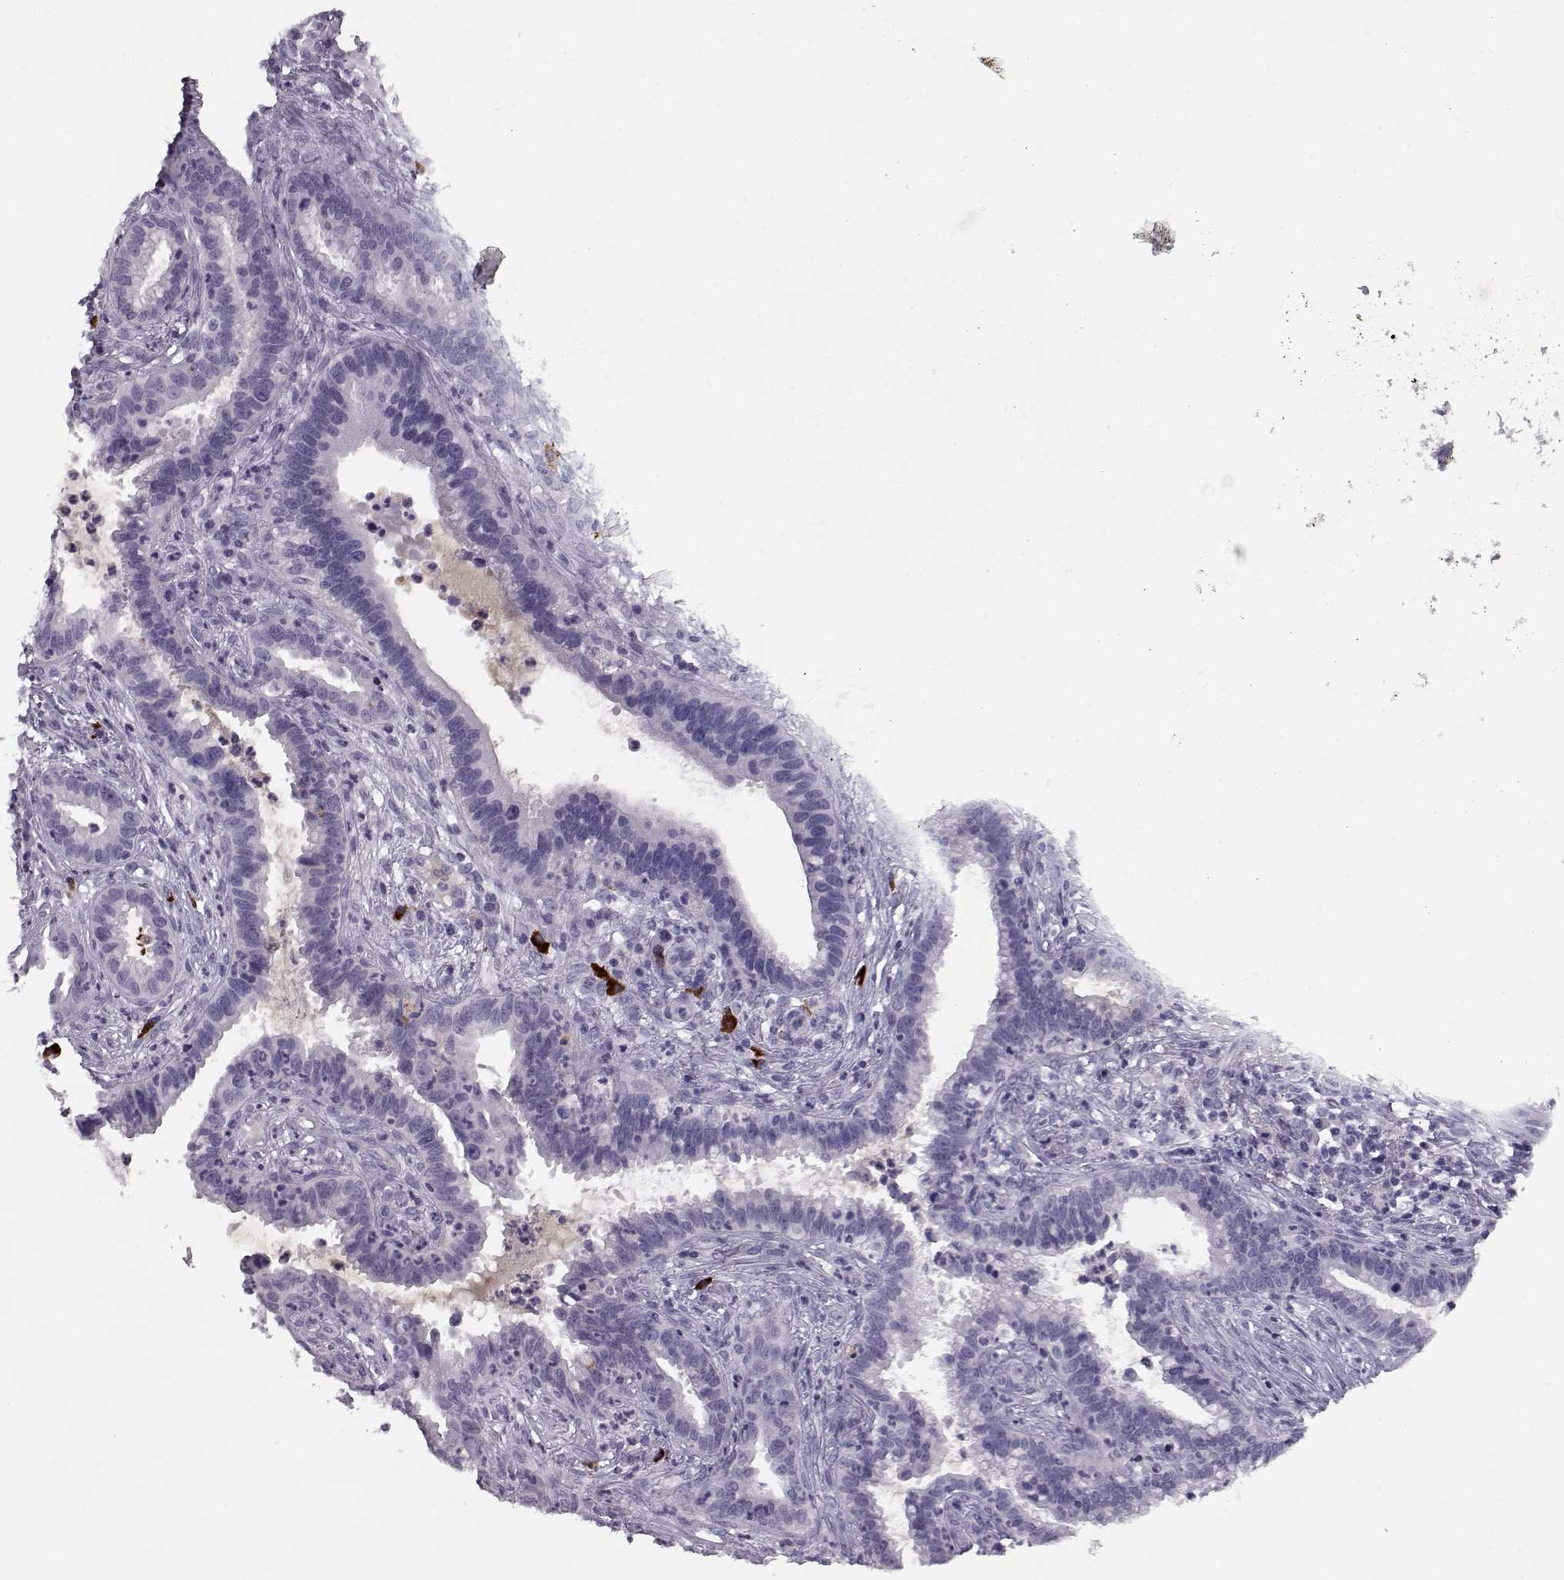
{"staining": {"intensity": "negative", "quantity": "none", "location": "none"}, "tissue": "cervical cancer", "cell_type": "Tumor cells", "image_type": "cancer", "snomed": [{"axis": "morphology", "description": "Adenocarcinoma, NOS"}, {"axis": "topography", "description": "Cervix"}], "caption": "The IHC micrograph has no significant staining in tumor cells of cervical adenocarcinoma tissue.", "gene": "CCL19", "patient": {"sex": "female", "age": 45}}